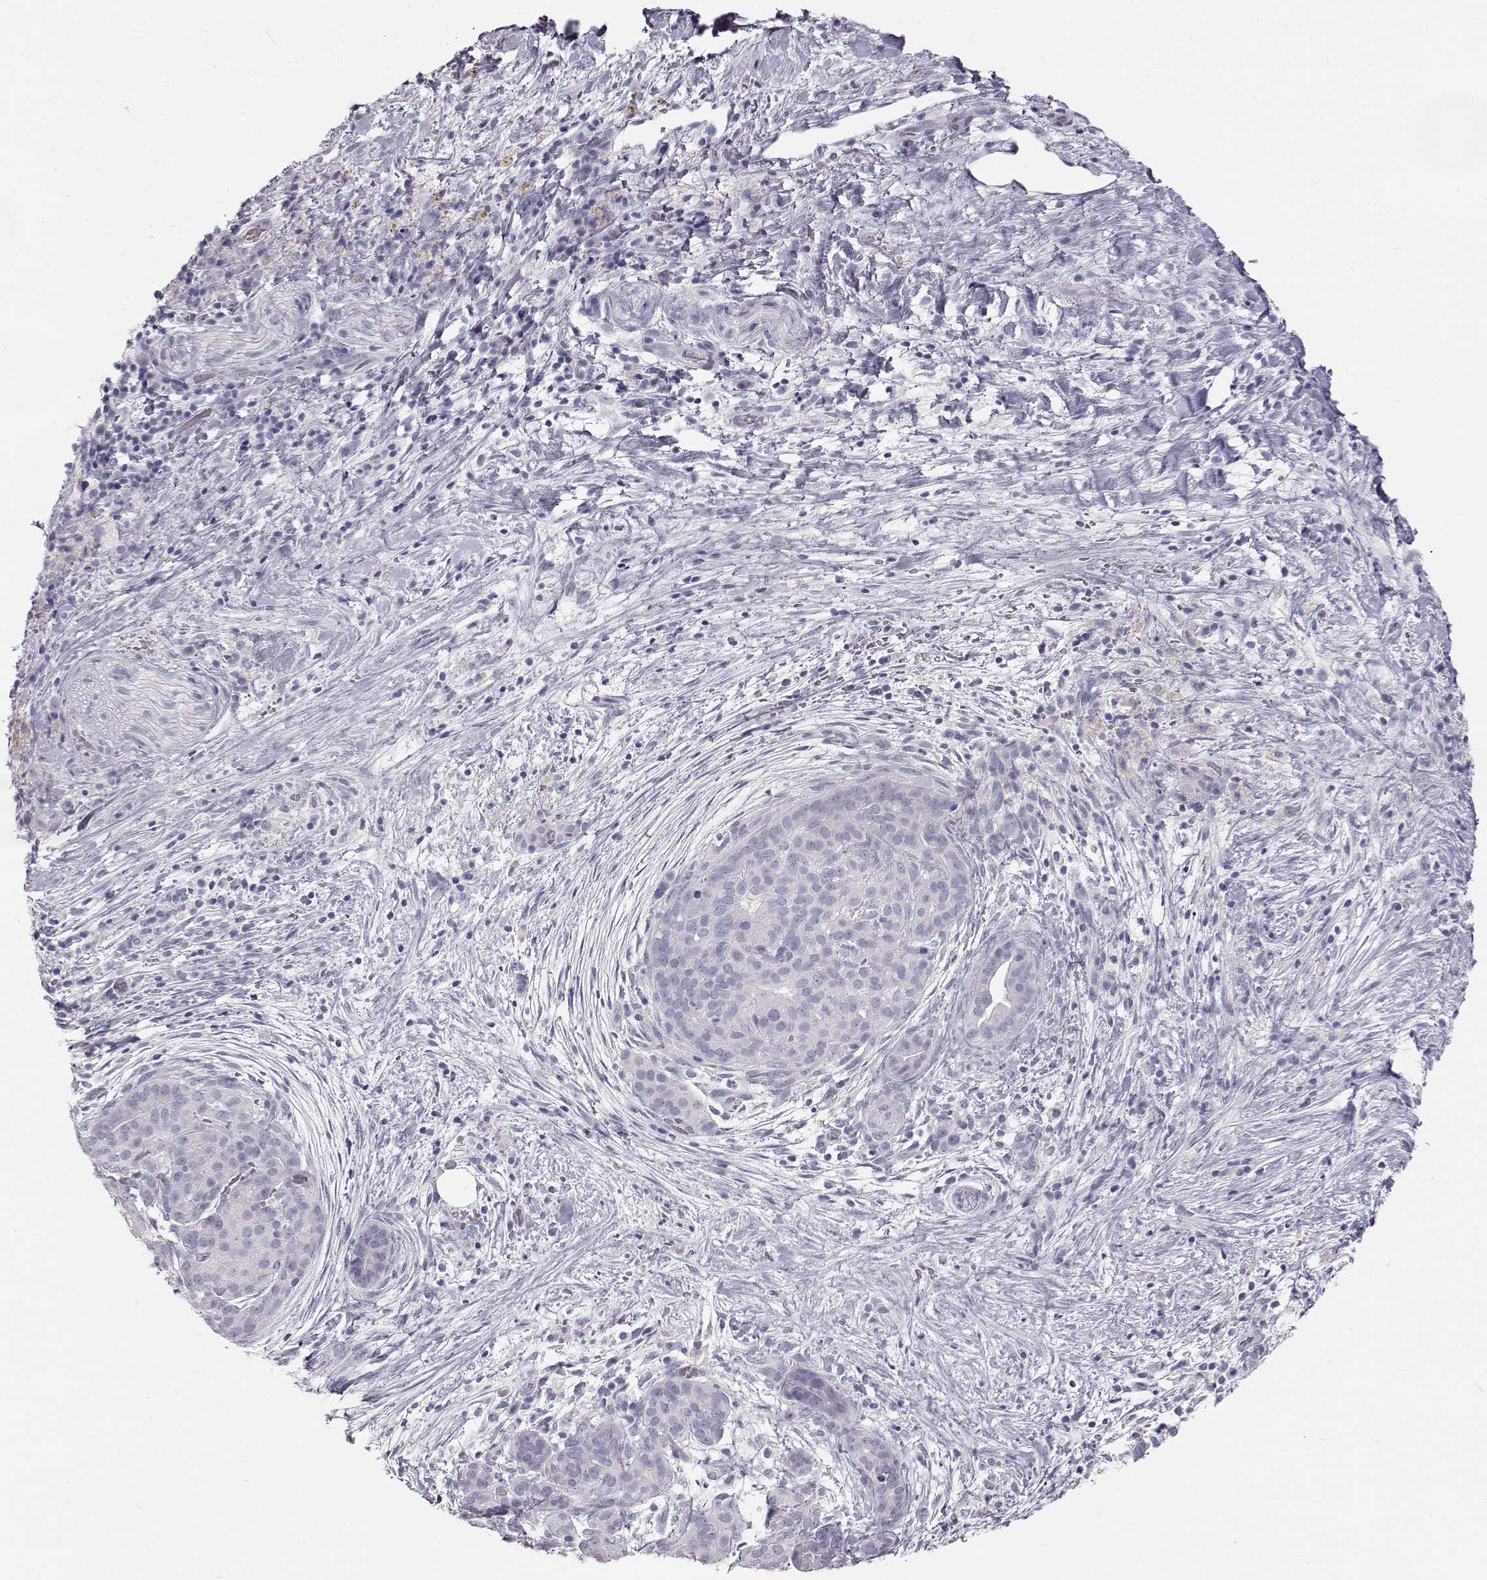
{"staining": {"intensity": "negative", "quantity": "none", "location": "none"}, "tissue": "pancreatic cancer", "cell_type": "Tumor cells", "image_type": "cancer", "snomed": [{"axis": "morphology", "description": "Adenocarcinoma, NOS"}, {"axis": "topography", "description": "Pancreas"}], "caption": "The micrograph displays no staining of tumor cells in pancreatic cancer (adenocarcinoma).", "gene": "KRT33A", "patient": {"sex": "male", "age": 44}}